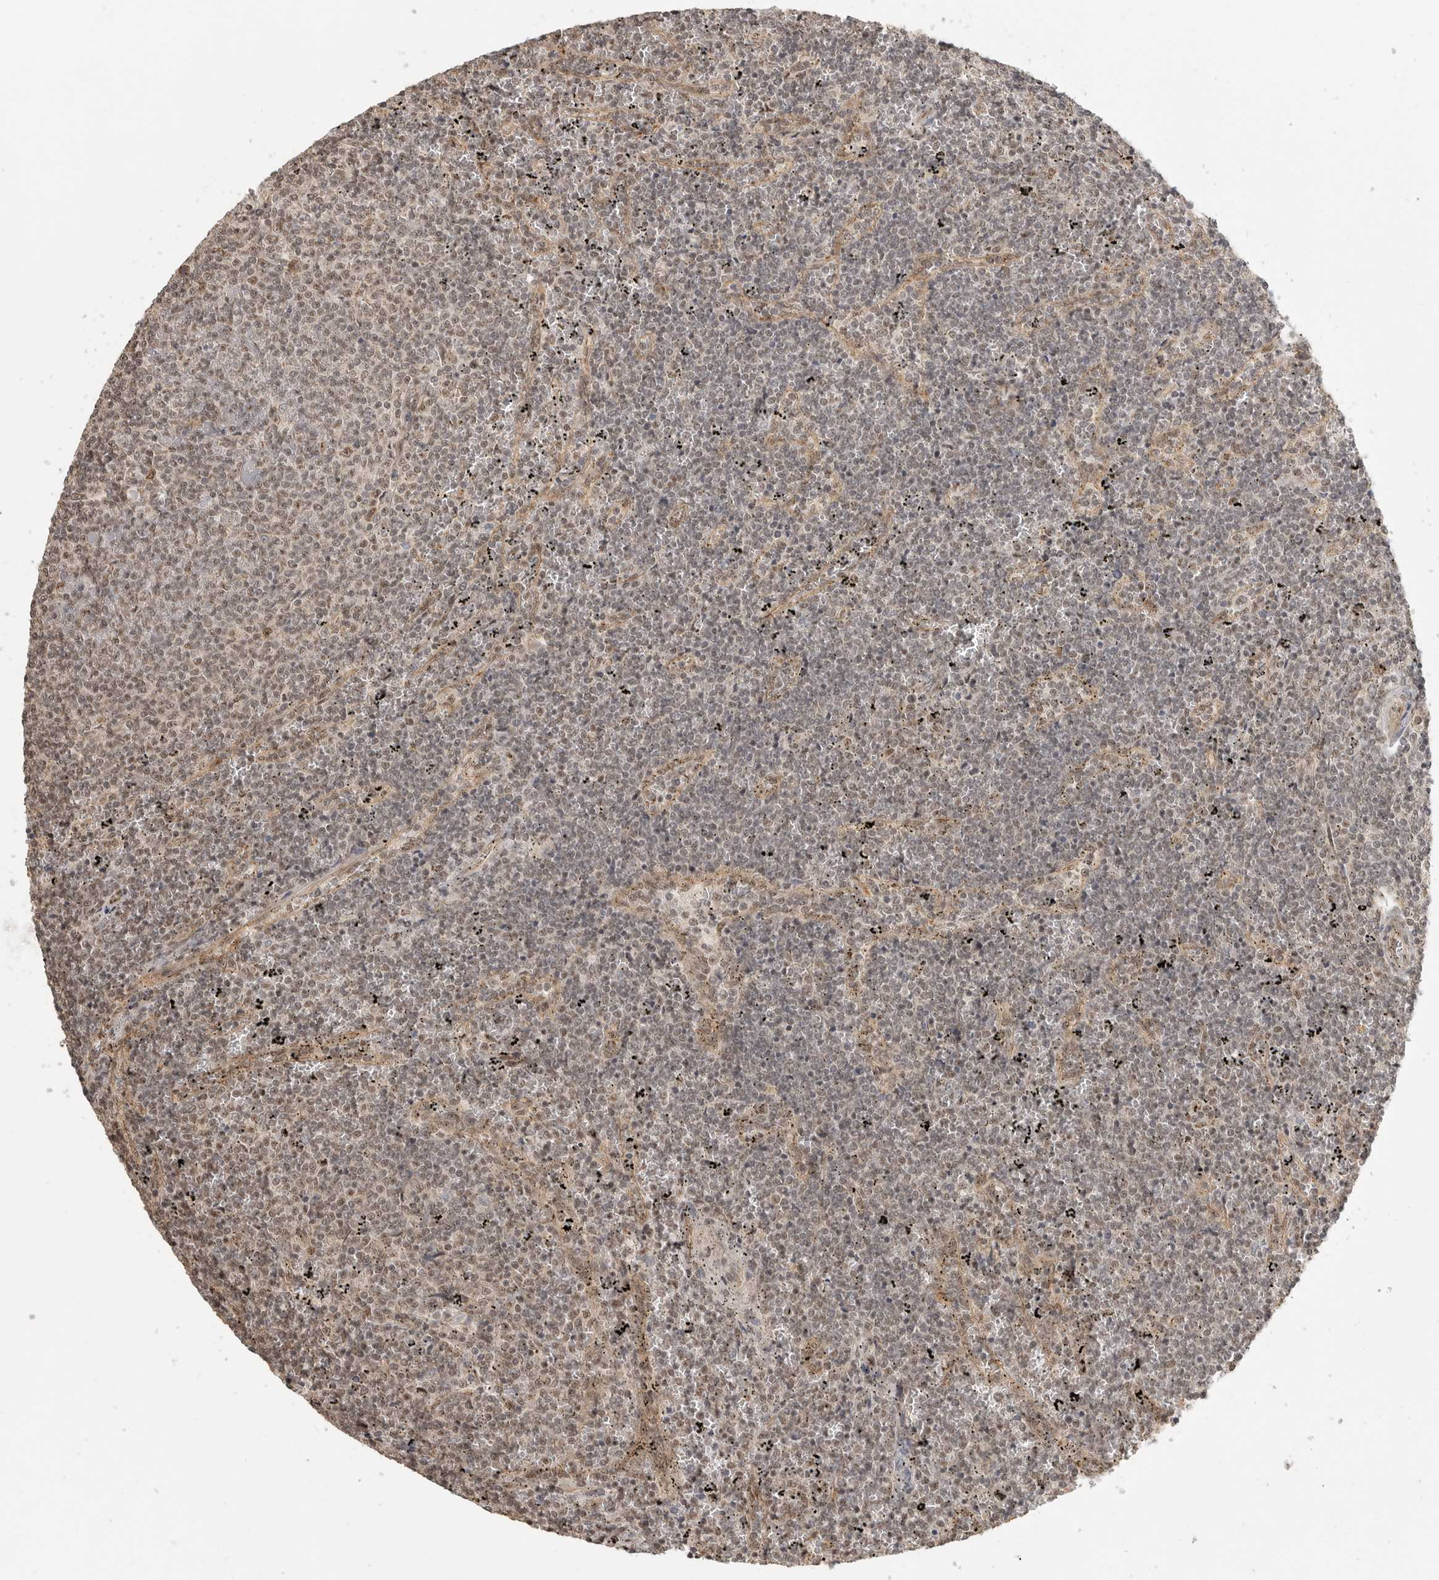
{"staining": {"intensity": "weak", "quantity": "25%-75%", "location": "nuclear"}, "tissue": "lymphoma", "cell_type": "Tumor cells", "image_type": "cancer", "snomed": [{"axis": "morphology", "description": "Malignant lymphoma, non-Hodgkin's type, Low grade"}, {"axis": "topography", "description": "Spleen"}], "caption": "Tumor cells exhibit weak nuclear positivity in about 25%-75% of cells in malignant lymphoma, non-Hodgkin's type (low-grade).", "gene": "POMP", "patient": {"sex": "female", "age": 50}}